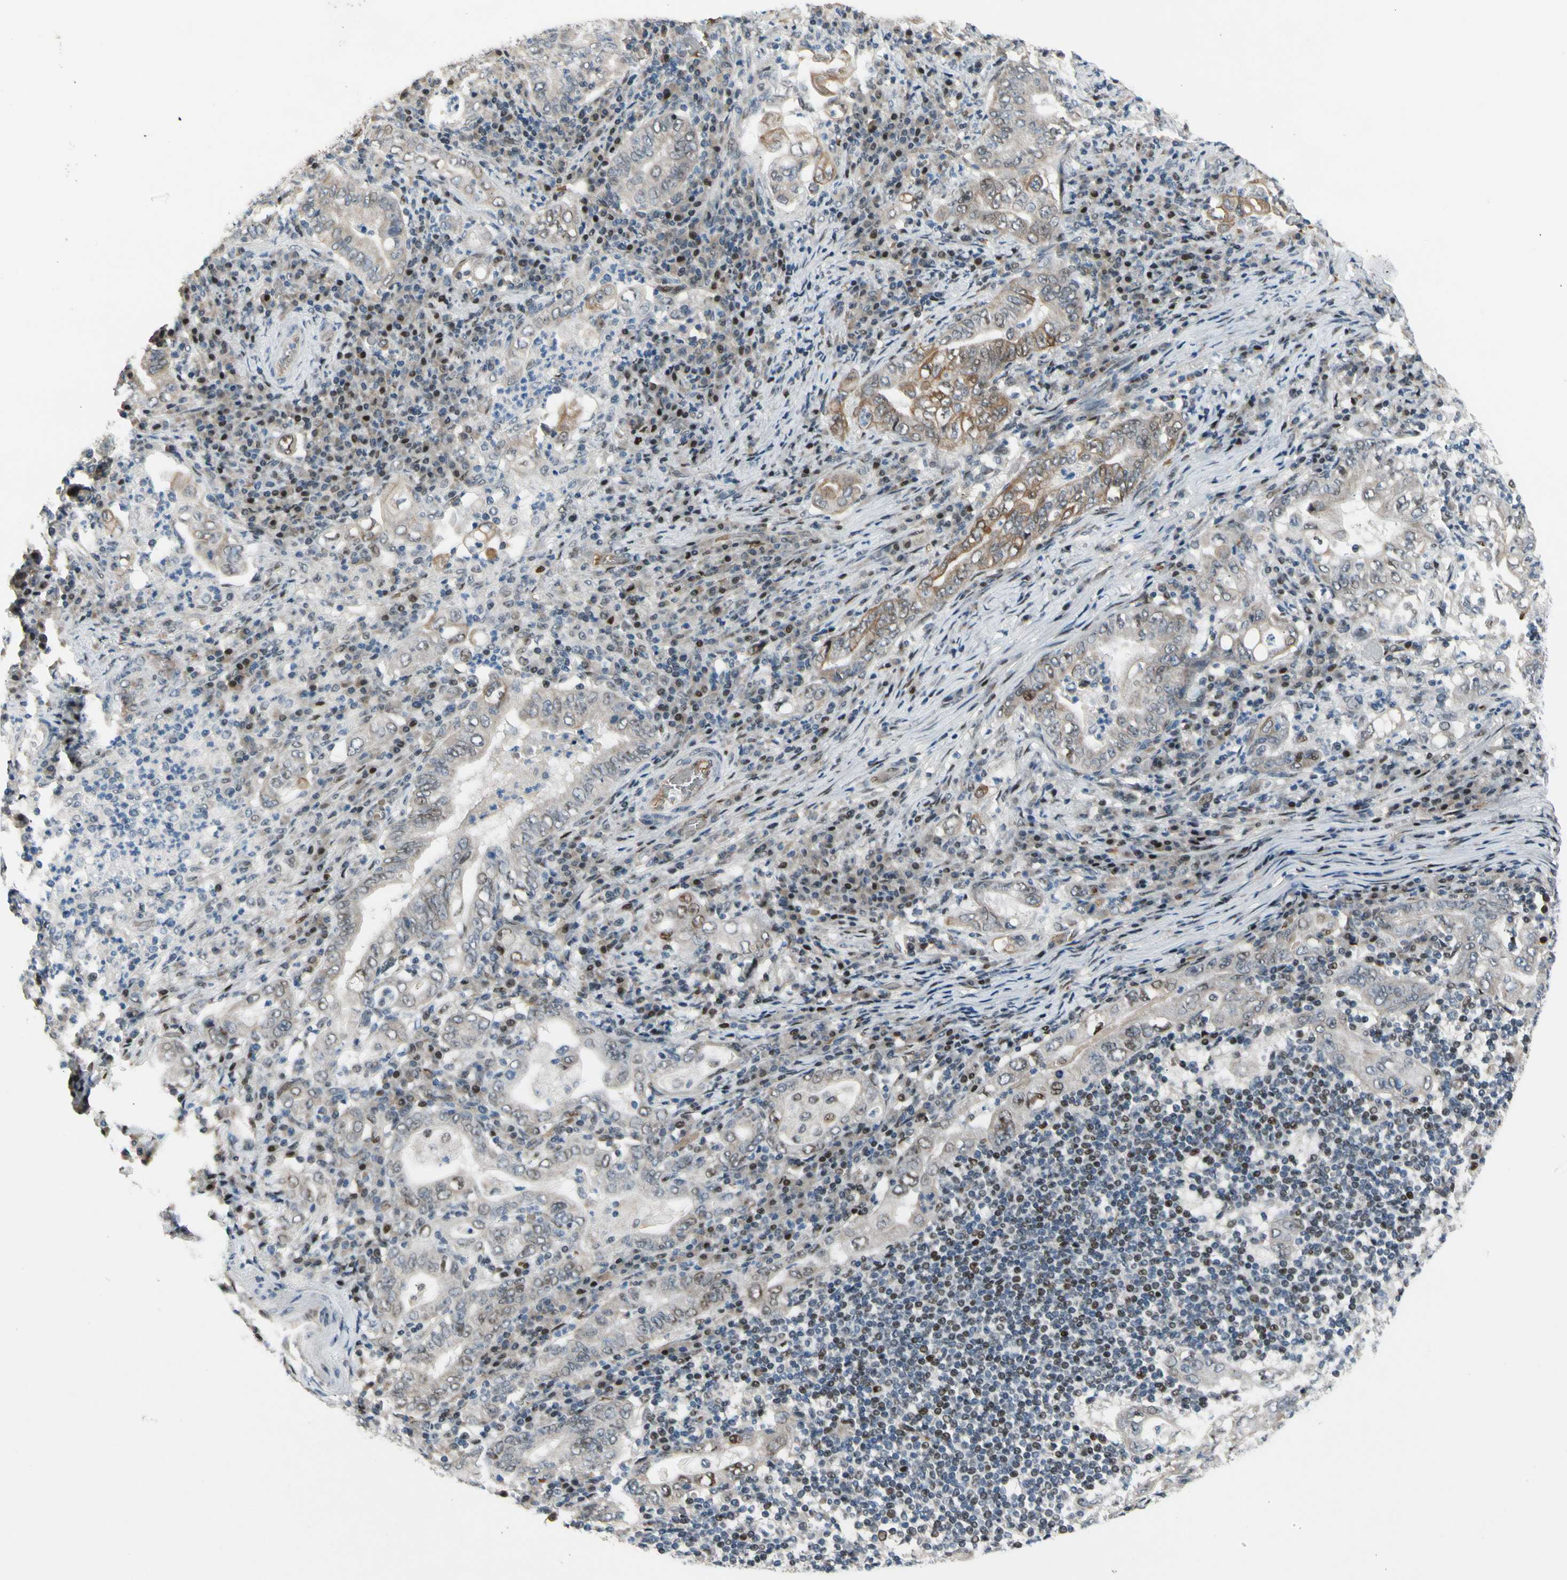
{"staining": {"intensity": "moderate", "quantity": "<25%", "location": "cytoplasmic/membranous"}, "tissue": "stomach cancer", "cell_type": "Tumor cells", "image_type": "cancer", "snomed": [{"axis": "morphology", "description": "Normal tissue, NOS"}, {"axis": "morphology", "description": "Adenocarcinoma, NOS"}, {"axis": "topography", "description": "Esophagus"}, {"axis": "topography", "description": "Stomach, upper"}, {"axis": "topography", "description": "Peripheral nerve tissue"}], "caption": "IHC of stomach cancer demonstrates low levels of moderate cytoplasmic/membranous positivity in approximately <25% of tumor cells.", "gene": "ZNF184", "patient": {"sex": "male", "age": 62}}